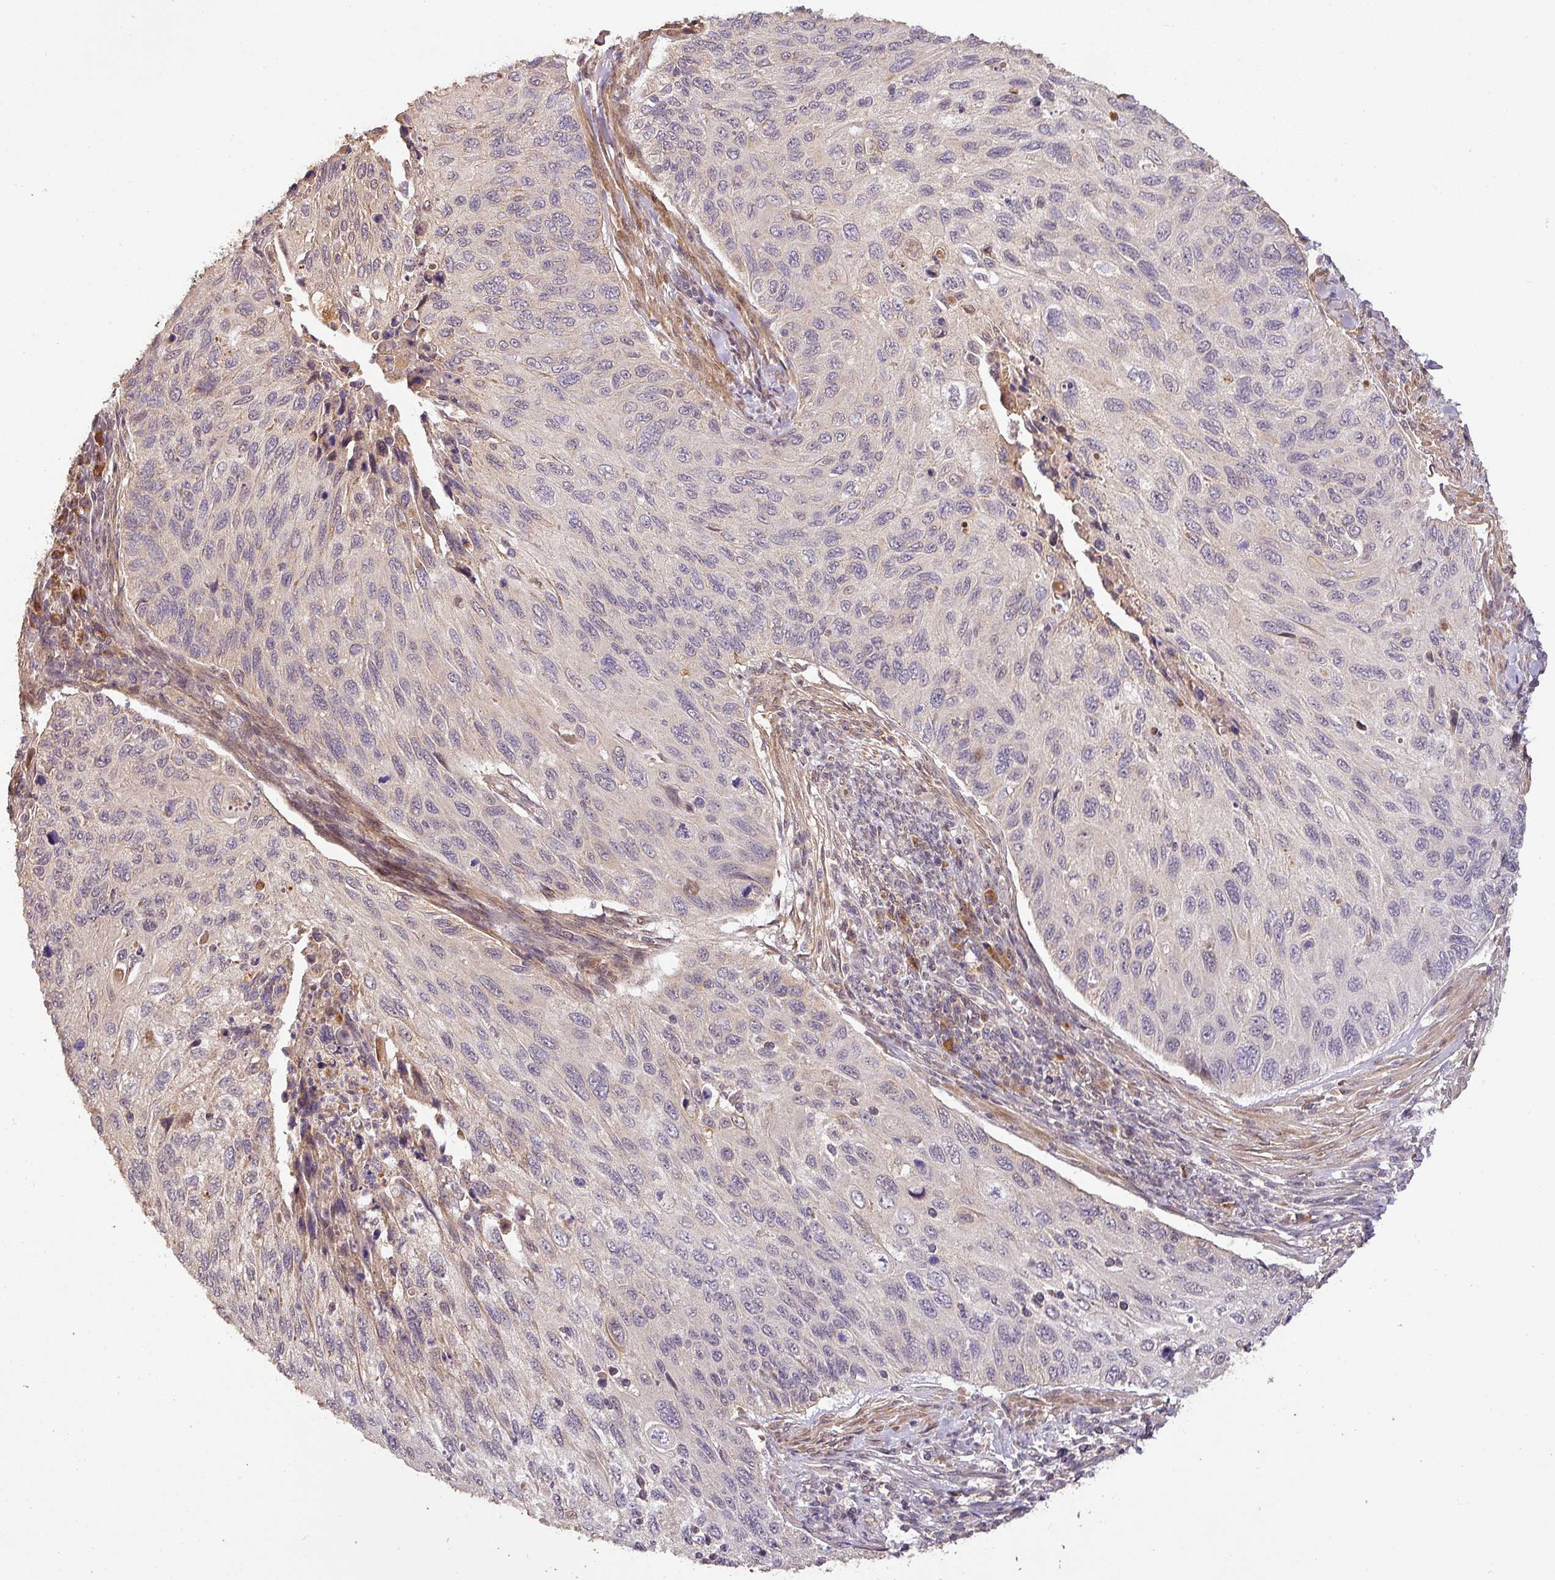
{"staining": {"intensity": "negative", "quantity": "none", "location": "none"}, "tissue": "cervical cancer", "cell_type": "Tumor cells", "image_type": "cancer", "snomed": [{"axis": "morphology", "description": "Squamous cell carcinoma, NOS"}, {"axis": "topography", "description": "Cervix"}], "caption": "Human squamous cell carcinoma (cervical) stained for a protein using immunohistochemistry (IHC) displays no expression in tumor cells.", "gene": "BPIFB3", "patient": {"sex": "female", "age": 70}}